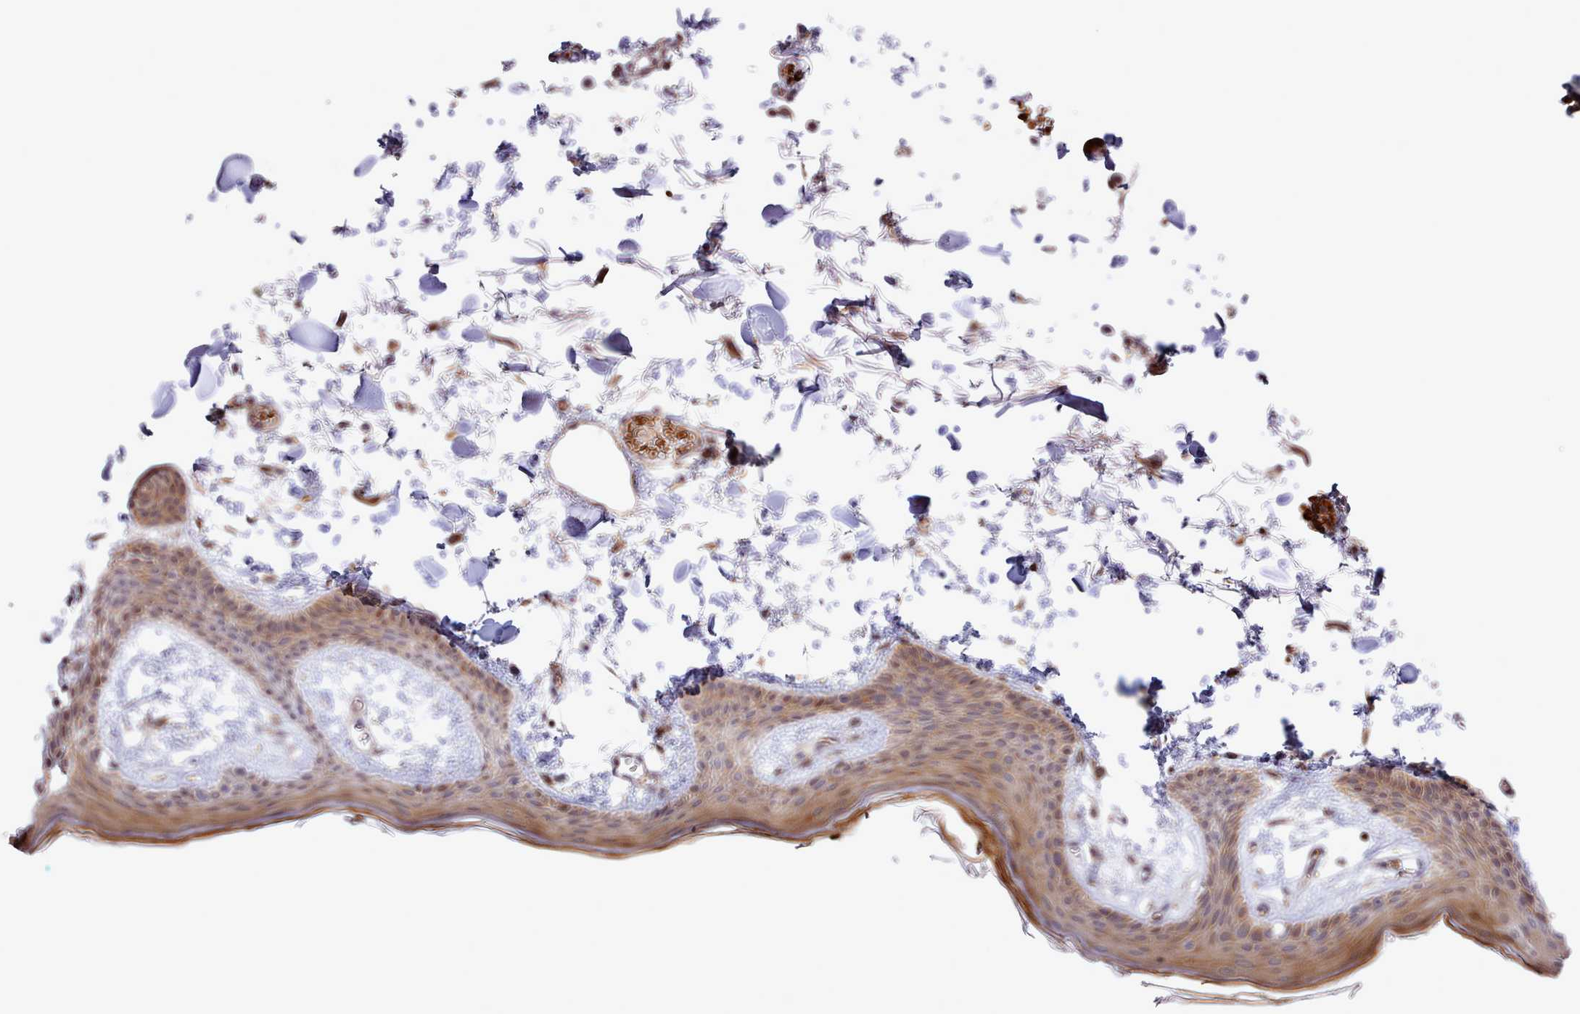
{"staining": {"intensity": "moderate", "quantity": ">75%", "location": "cytoplasmic/membranous"}, "tissue": "skin", "cell_type": "Fibroblasts", "image_type": "normal", "snomed": [{"axis": "morphology", "description": "Normal tissue, NOS"}, {"axis": "topography", "description": "Skin"}], "caption": "IHC (DAB) staining of unremarkable human skin exhibits moderate cytoplasmic/membranous protein positivity in approximately >75% of fibroblasts. (Brightfield microscopy of DAB IHC at high magnification).", "gene": "UBE2G1", "patient": {"sex": "male", "age": 79}}